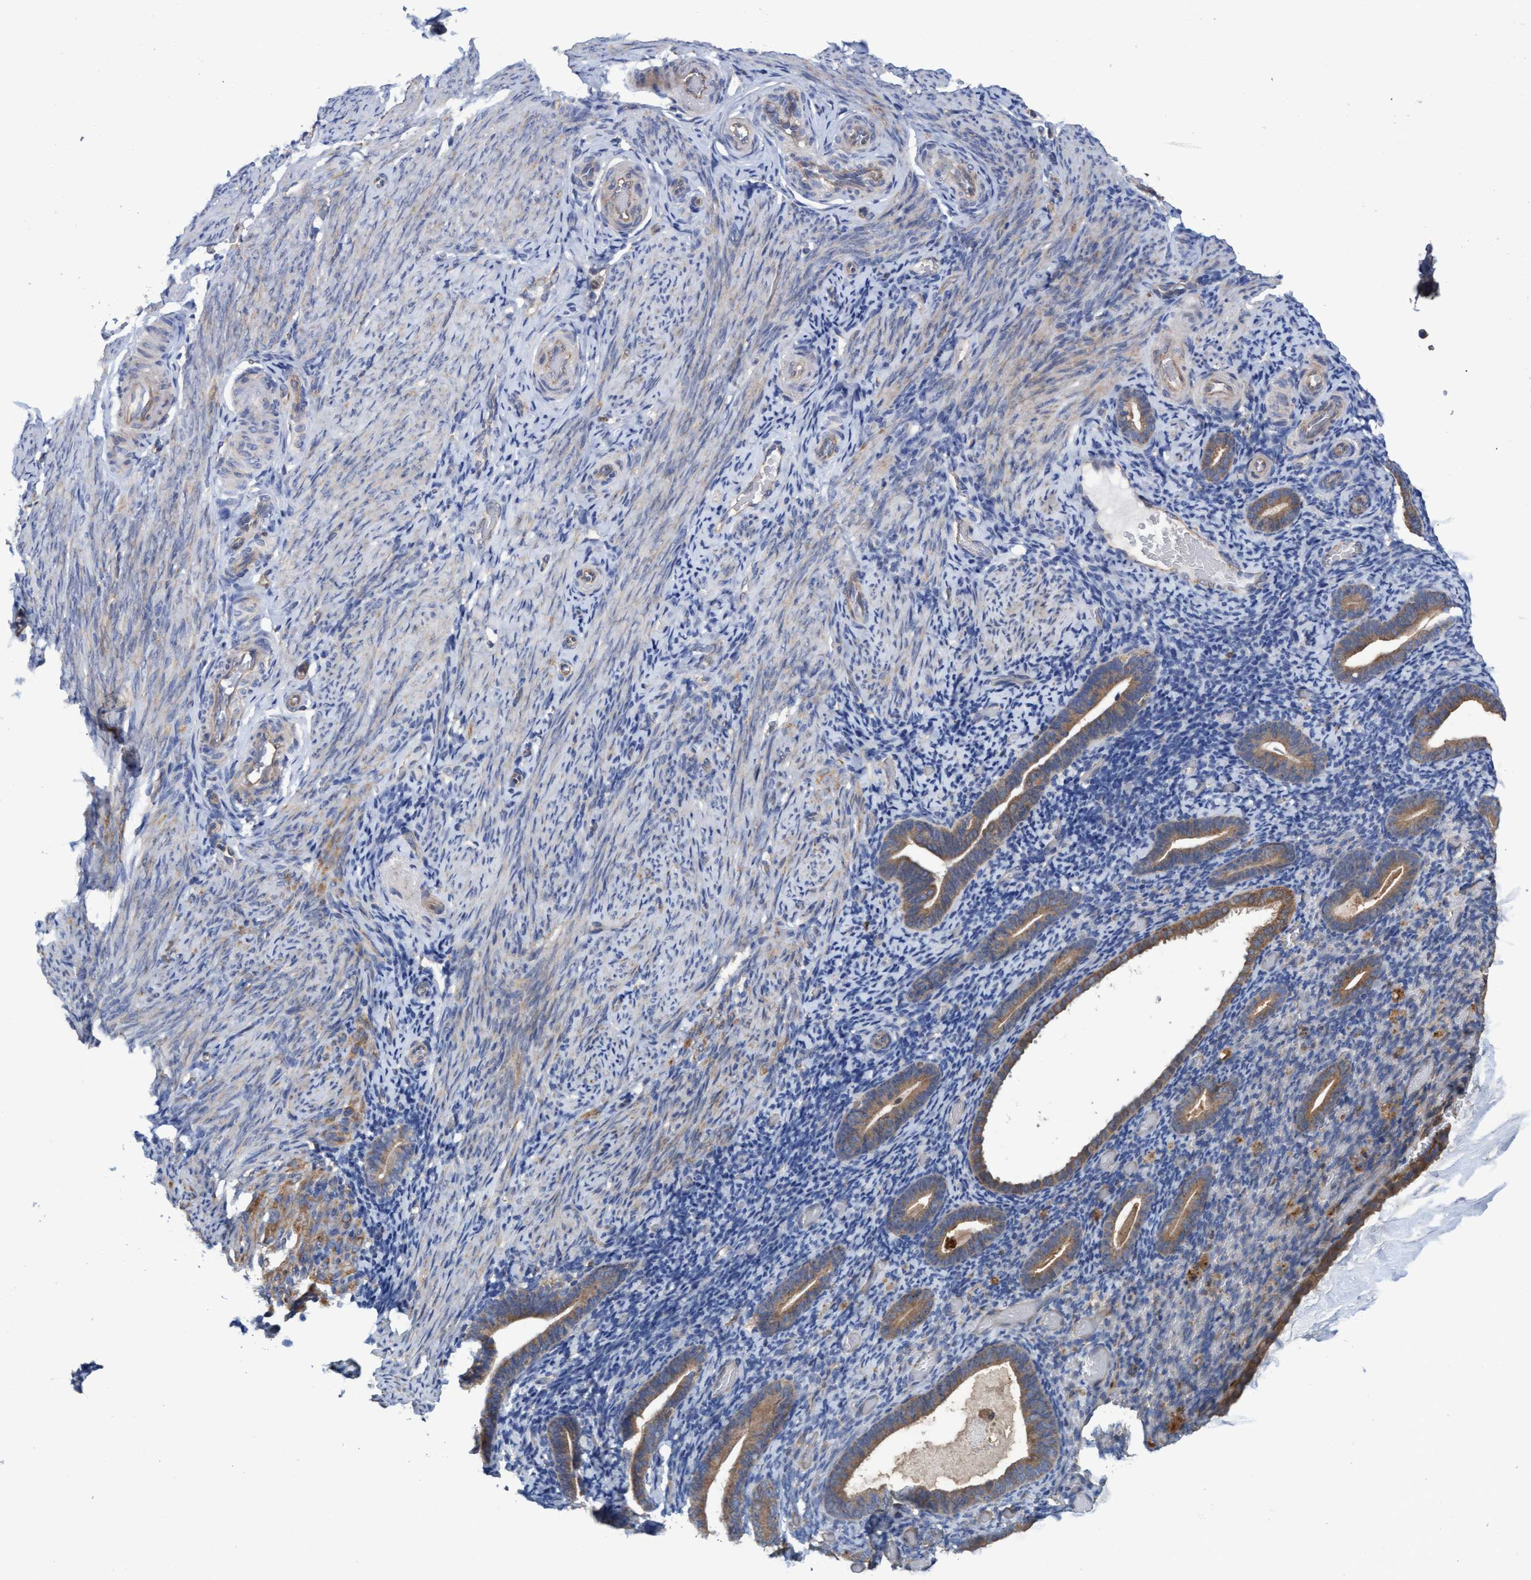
{"staining": {"intensity": "negative", "quantity": "none", "location": "none"}, "tissue": "endometrium", "cell_type": "Cells in endometrial stroma", "image_type": "normal", "snomed": [{"axis": "morphology", "description": "Normal tissue, NOS"}, {"axis": "topography", "description": "Endometrium"}], "caption": "IHC histopathology image of normal human endometrium stained for a protein (brown), which displays no staining in cells in endometrial stroma. The staining was performed using DAB (3,3'-diaminobenzidine) to visualize the protein expression in brown, while the nuclei were stained in blue with hematoxylin (Magnification: 20x).", "gene": "MRPL38", "patient": {"sex": "female", "age": 53}}